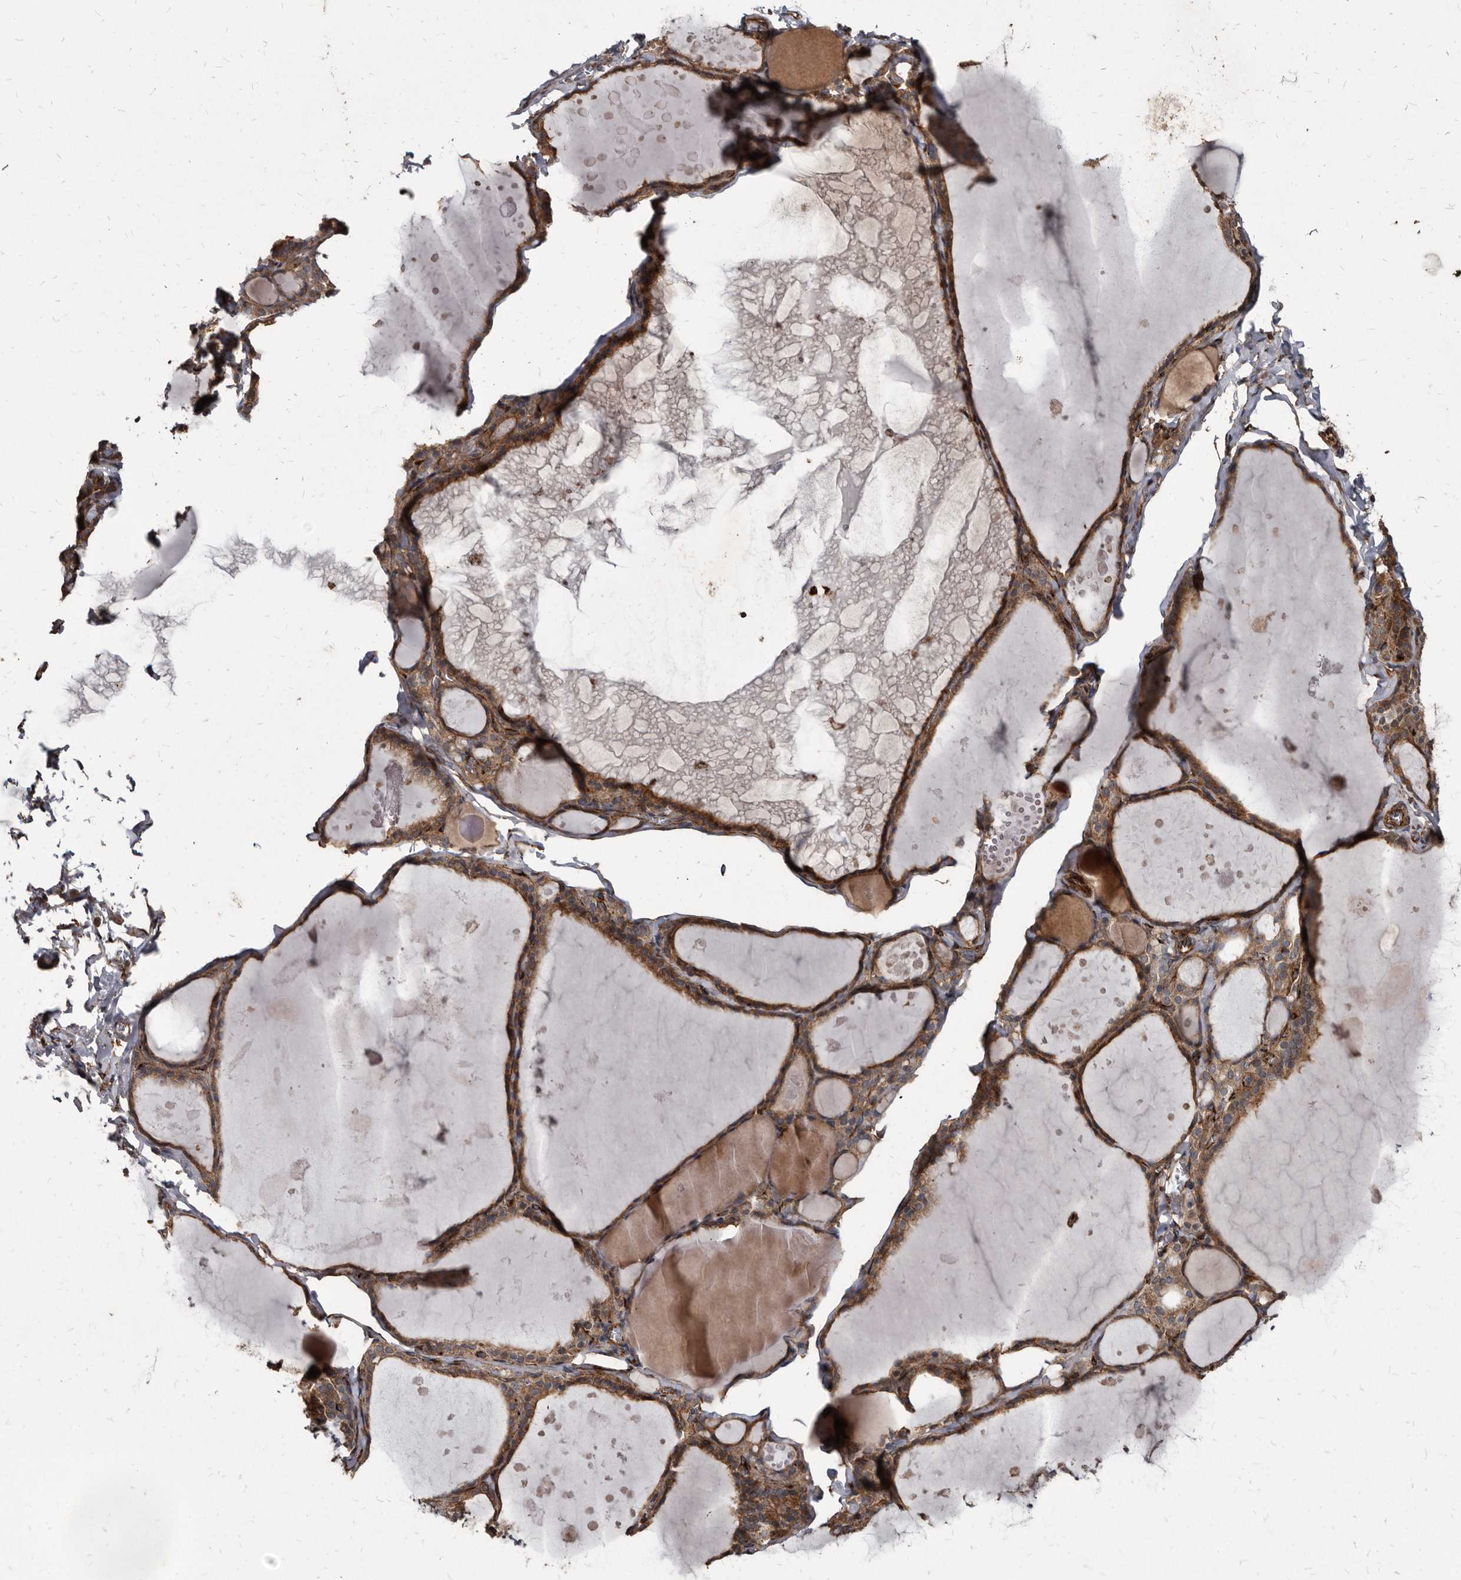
{"staining": {"intensity": "moderate", "quantity": ">75%", "location": "cytoplasmic/membranous"}, "tissue": "thyroid gland", "cell_type": "Glandular cells", "image_type": "normal", "snomed": [{"axis": "morphology", "description": "Normal tissue, NOS"}, {"axis": "topography", "description": "Thyroid gland"}], "caption": "The histopathology image demonstrates staining of benign thyroid gland, revealing moderate cytoplasmic/membranous protein positivity (brown color) within glandular cells. Using DAB (brown) and hematoxylin (blue) stains, captured at high magnification using brightfield microscopy.", "gene": "KCTD20", "patient": {"sex": "male", "age": 56}}